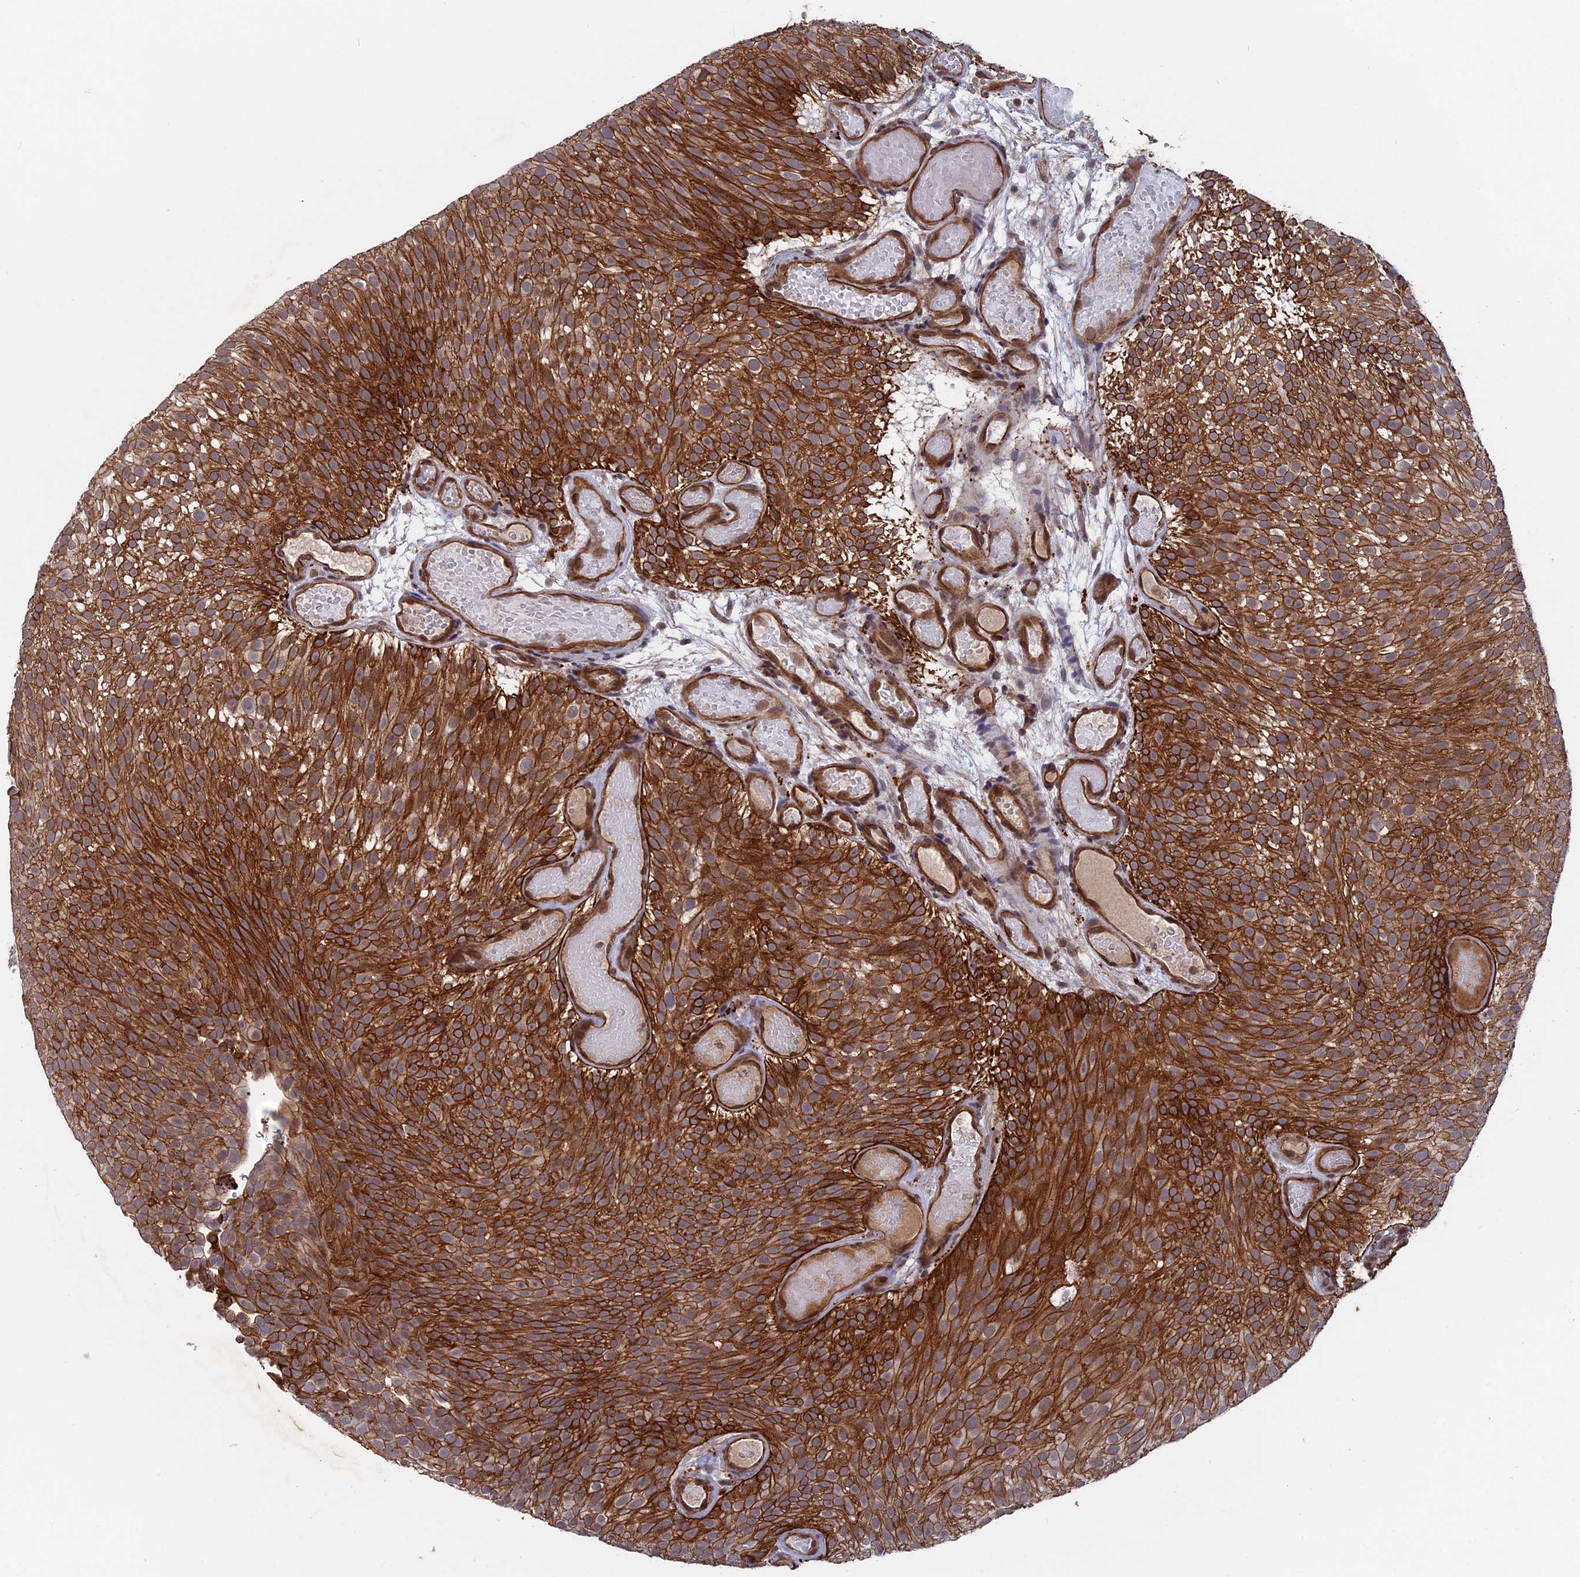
{"staining": {"intensity": "strong", "quantity": ">75%", "location": "cytoplasmic/membranous"}, "tissue": "urothelial cancer", "cell_type": "Tumor cells", "image_type": "cancer", "snomed": [{"axis": "morphology", "description": "Urothelial carcinoma, Low grade"}, {"axis": "topography", "description": "Urinary bladder"}], "caption": "Tumor cells reveal high levels of strong cytoplasmic/membranous expression in about >75% of cells in human low-grade urothelial carcinoma.", "gene": "NOSIP", "patient": {"sex": "male", "age": 78}}